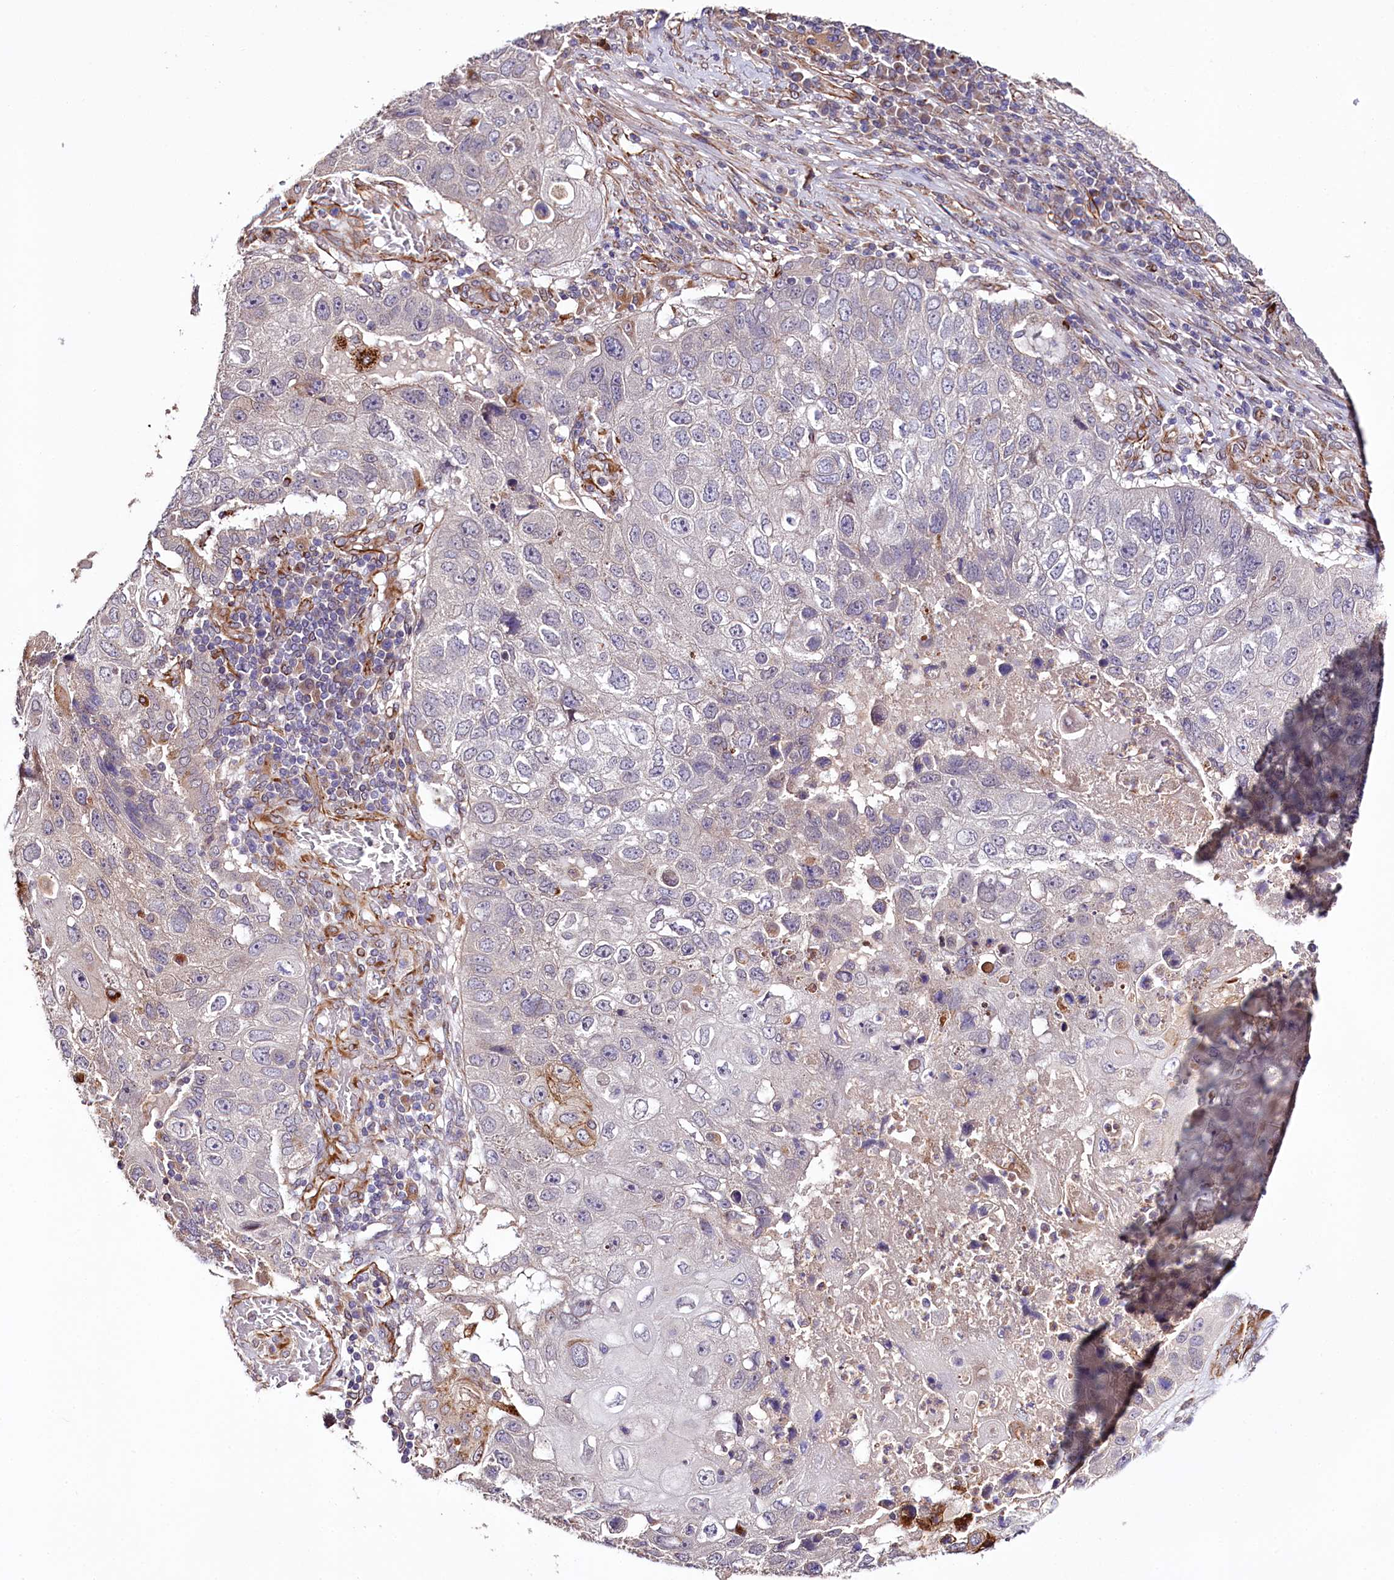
{"staining": {"intensity": "negative", "quantity": "none", "location": "none"}, "tissue": "lung cancer", "cell_type": "Tumor cells", "image_type": "cancer", "snomed": [{"axis": "morphology", "description": "Squamous cell carcinoma, NOS"}, {"axis": "topography", "description": "Lung"}], "caption": "Immunohistochemistry (IHC) histopathology image of neoplastic tissue: human squamous cell carcinoma (lung) stained with DAB exhibits no significant protein expression in tumor cells.", "gene": "TTC12", "patient": {"sex": "male", "age": 61}}